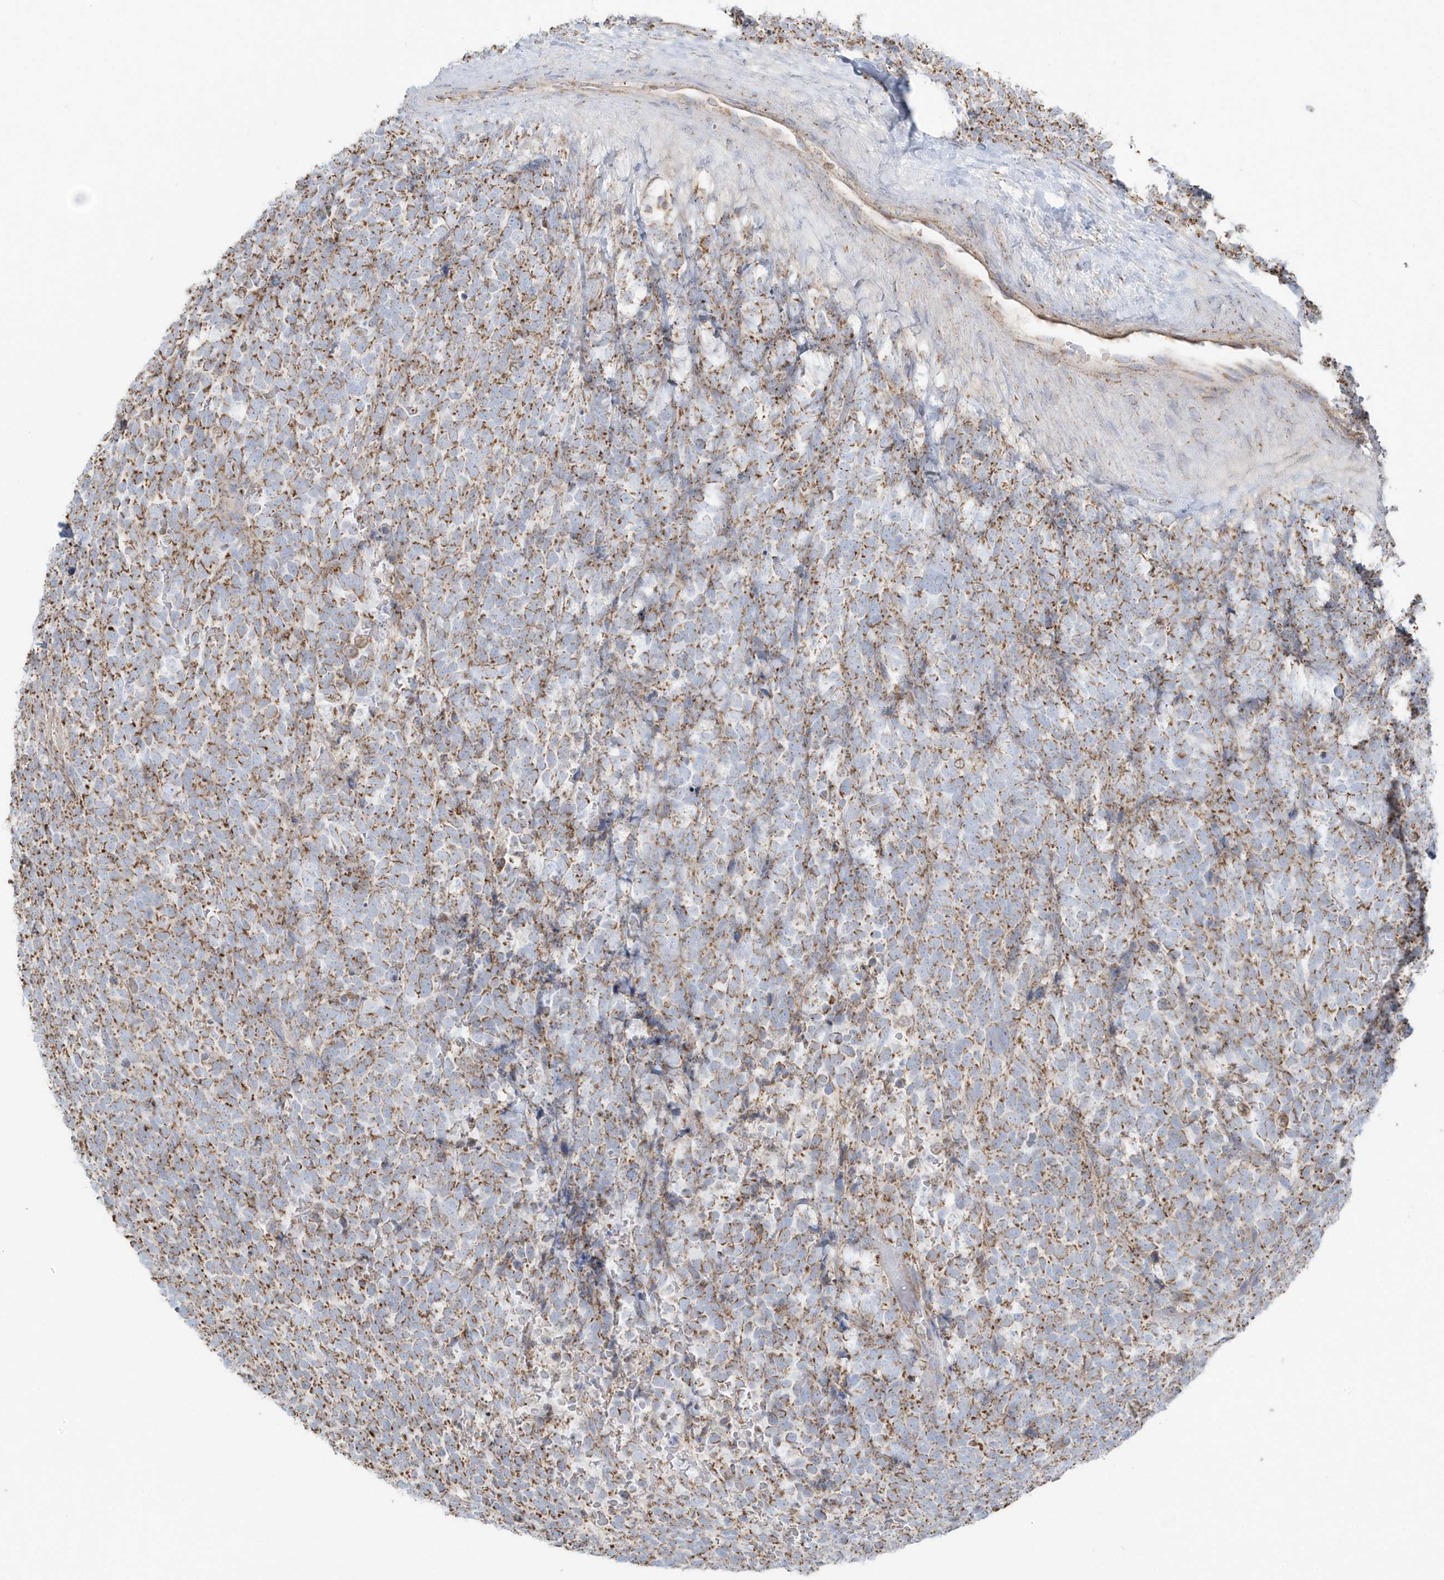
{"staining": {"intensity": "moderate", "quantity": ">75%", "location": "cytoplasmic/membranous"}, "tissue": "urothelial cancer", "cell_type": "Tumor cells", "image_type": "cancer", "snomed": [{"axis": "morphology", "description": "Urothelial carcinoma, High grade"}, {"axis": "topography", "description": "Urinary bladder"}], "caption": "IHC photomicrograph of neoplastic tissue: urothelial cancer stained using IHC displays medium levels of moderate protein expression localized specifically in the cytoplasmic/membranous of tumor cells, appearing as a cytoplasmic/membranous brown color.", "gene": "RAB11FIP3", "patient": {"sex": "female", "age": 82}}